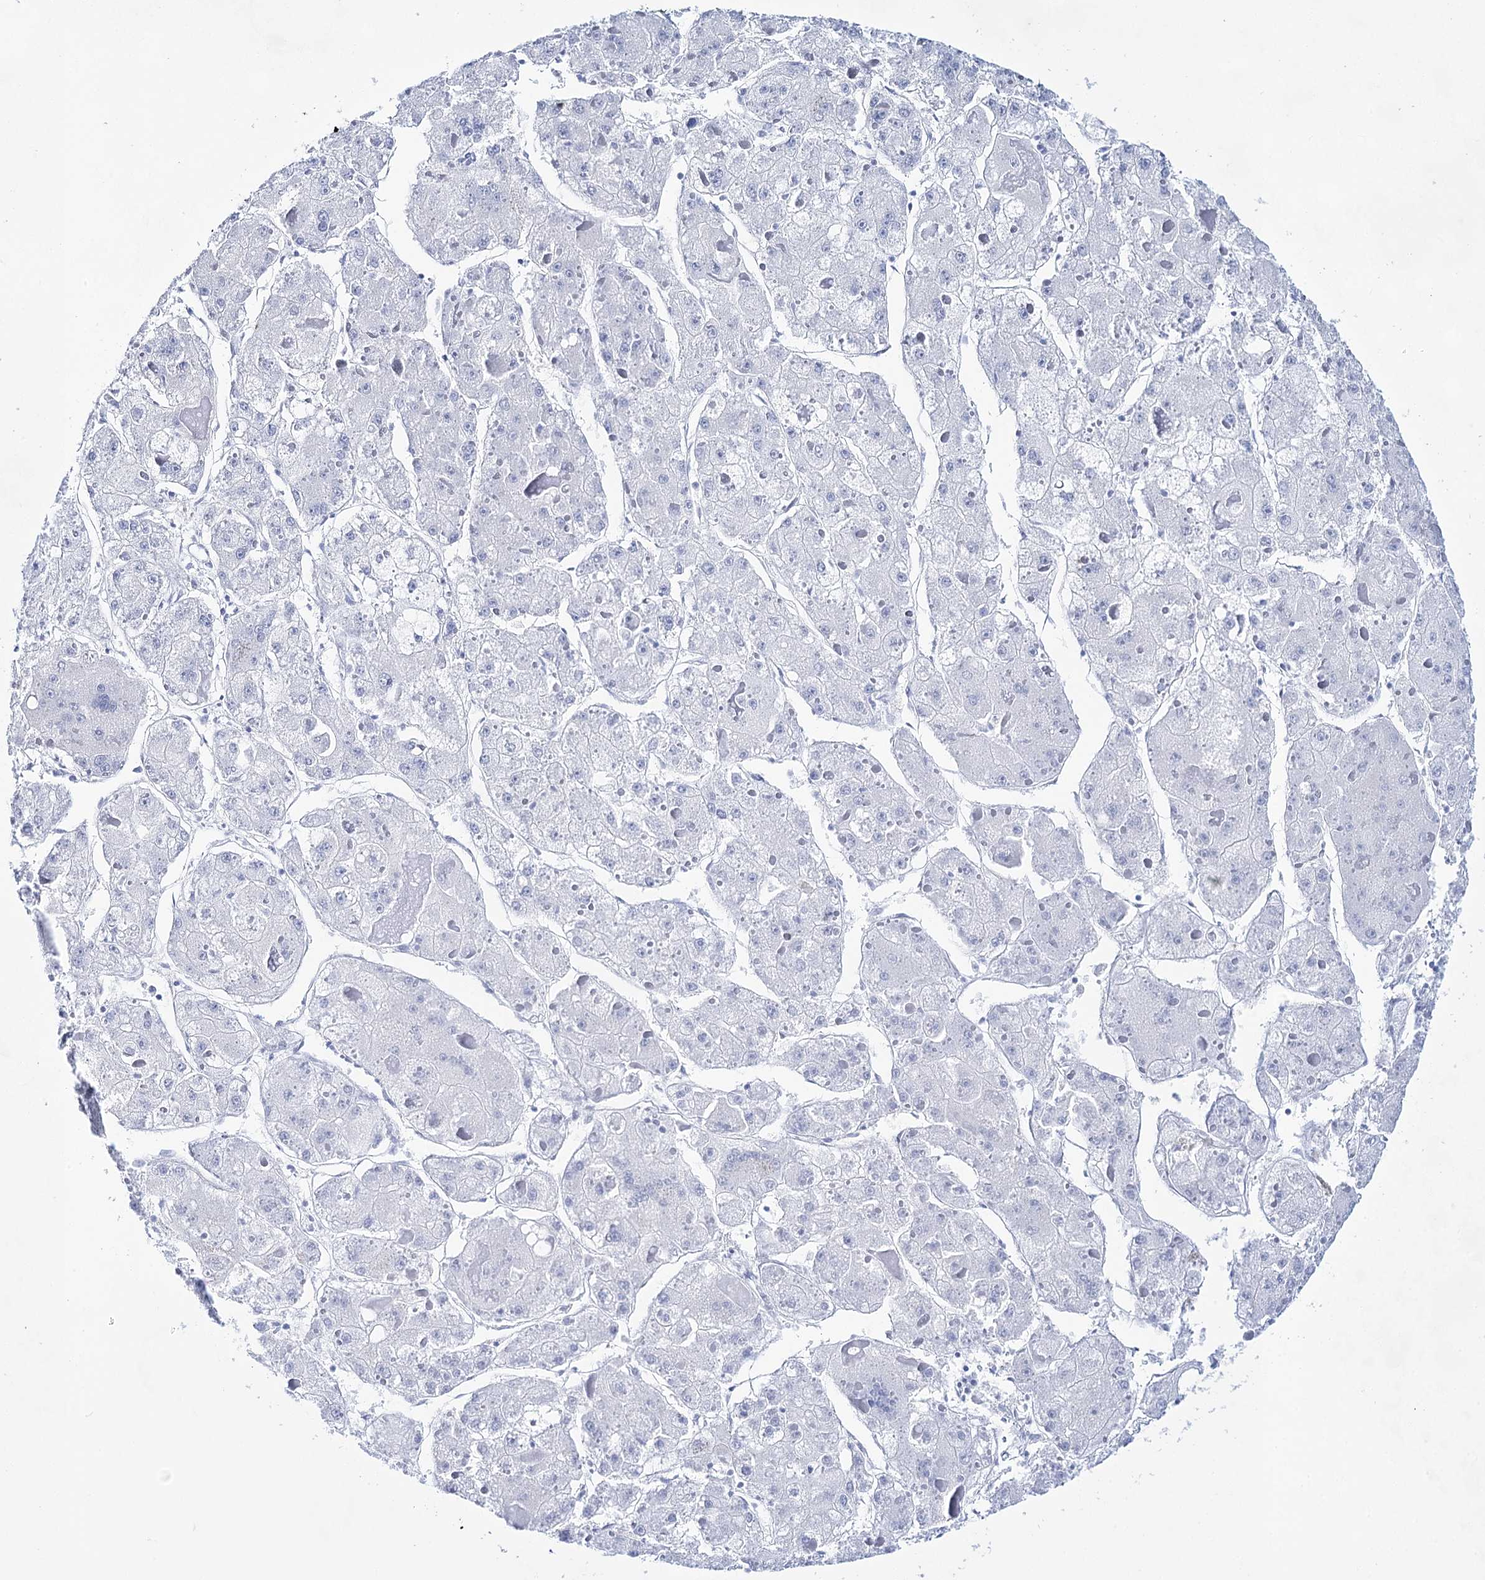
{"staining": {"intensity": "negative", "quantity": "none", "location": "none"}, "tissue": "liver cancer", "cell_type": "Tumor cells", "image_type": "cancer", "snomed": [{"axis": "morphology", "description": "Carcinoma, Hepatocellular, NOS"}, {"axis": "topography", "description": "Liver"}], "caption": "Immunohistochemical staining of human liver cancer demonstrates no significant expression in tumor cells. (Immunohistochemistry, brightfield microscopy, high magnification).", "gene": "LALBA", "patient": {"sex": "female", "age": 73}}